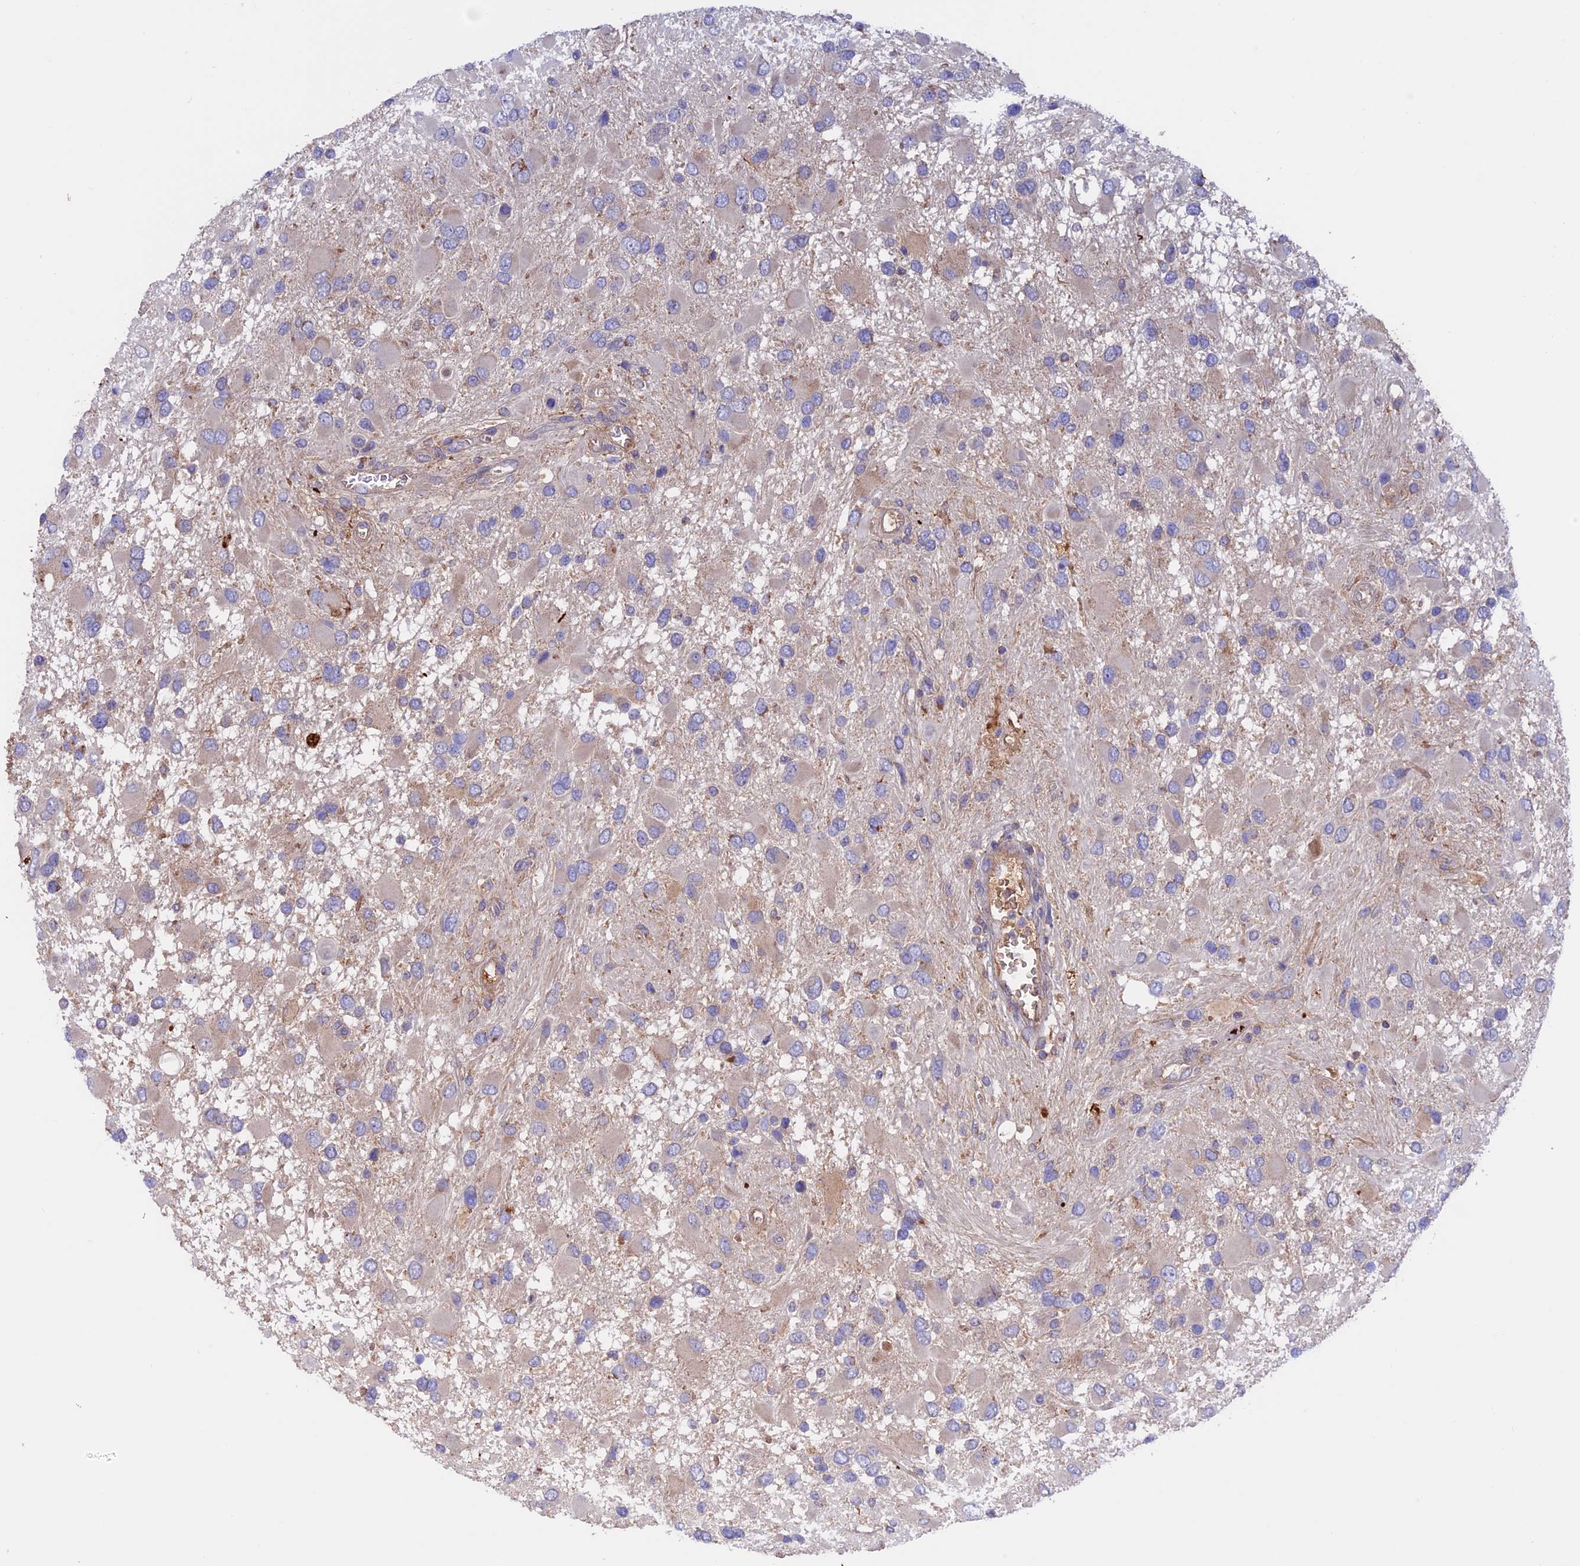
{"staining": {"intensity": "negative", "quantity": "none", "location": "none"}, "tissue": "glioma", "cell_type": "Tumor cells", "image_type": "cancer", "snomed": [{"axis": "morphology", "description": "Glioma, malignant, High grade"}, {"axis": "topography", "description": "Brain"}], "caption": "Protein analysis of glioma displays no significant staining in tumor cells.", "gene": "PTPN9", "patient": {"sex": "male", "age": 53}}